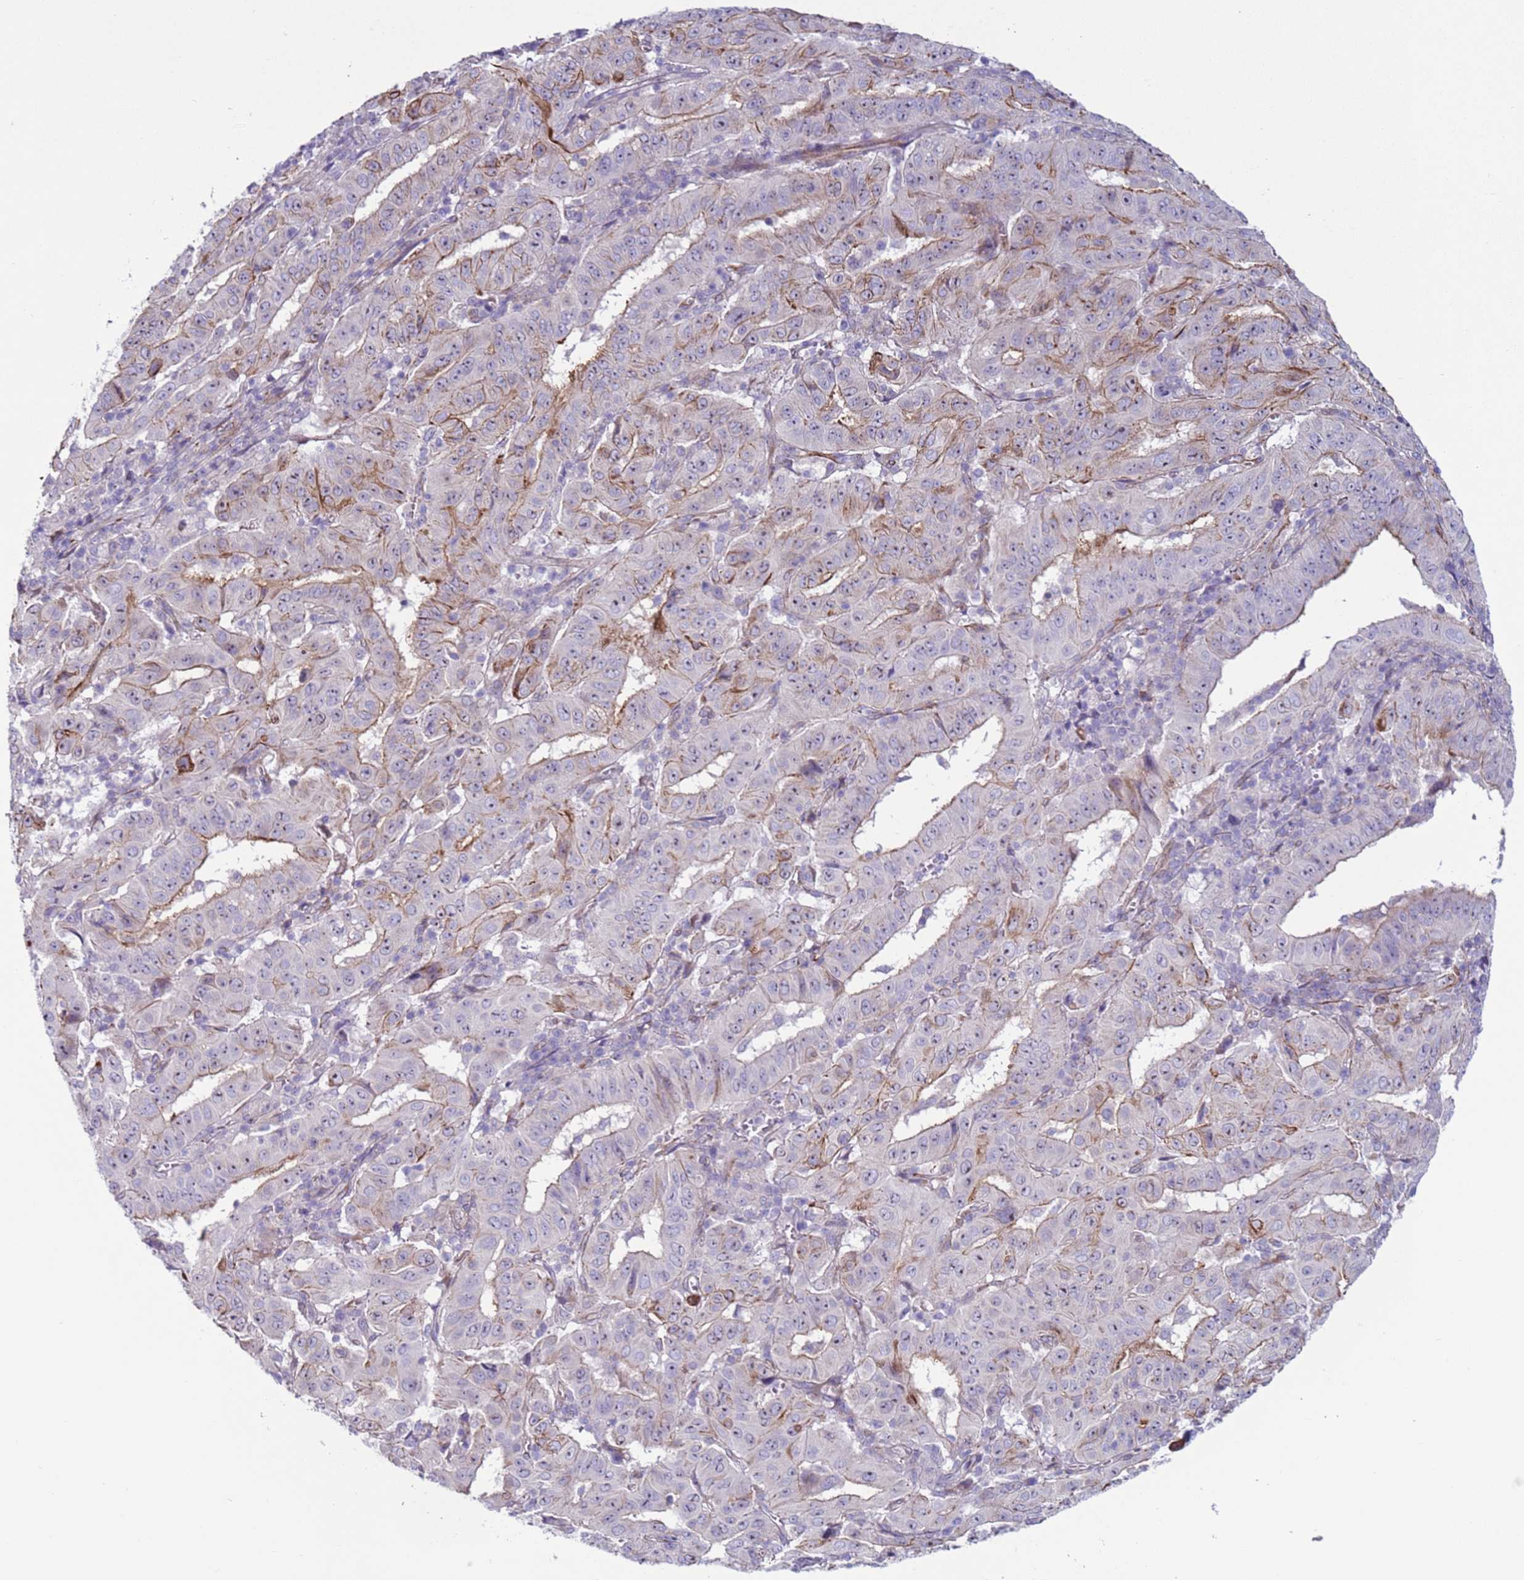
{"staining": {"intensity": "moderate", "quantity": "25%-75%", "location": "cytoplasmic/membranous"}, "tissue": "pancreatic cancer", "cell_type": "Tumor cells", "image_type": "cancer", "snomed": [{"axis": "morphology", "description": "Adenocarcinoma, NOS"}, {"axis": "topography", "description": "Pancreas"}], "caption": "An image showing moderate cytoplasmic/membranous staining in about 25%-75% of tumor cells in adenocarcinoma (pancreatic), as visualized by brown immunohistochemical staining.", "gene": "HEATR1", "patient": {"sex": "male", "age": 63}}